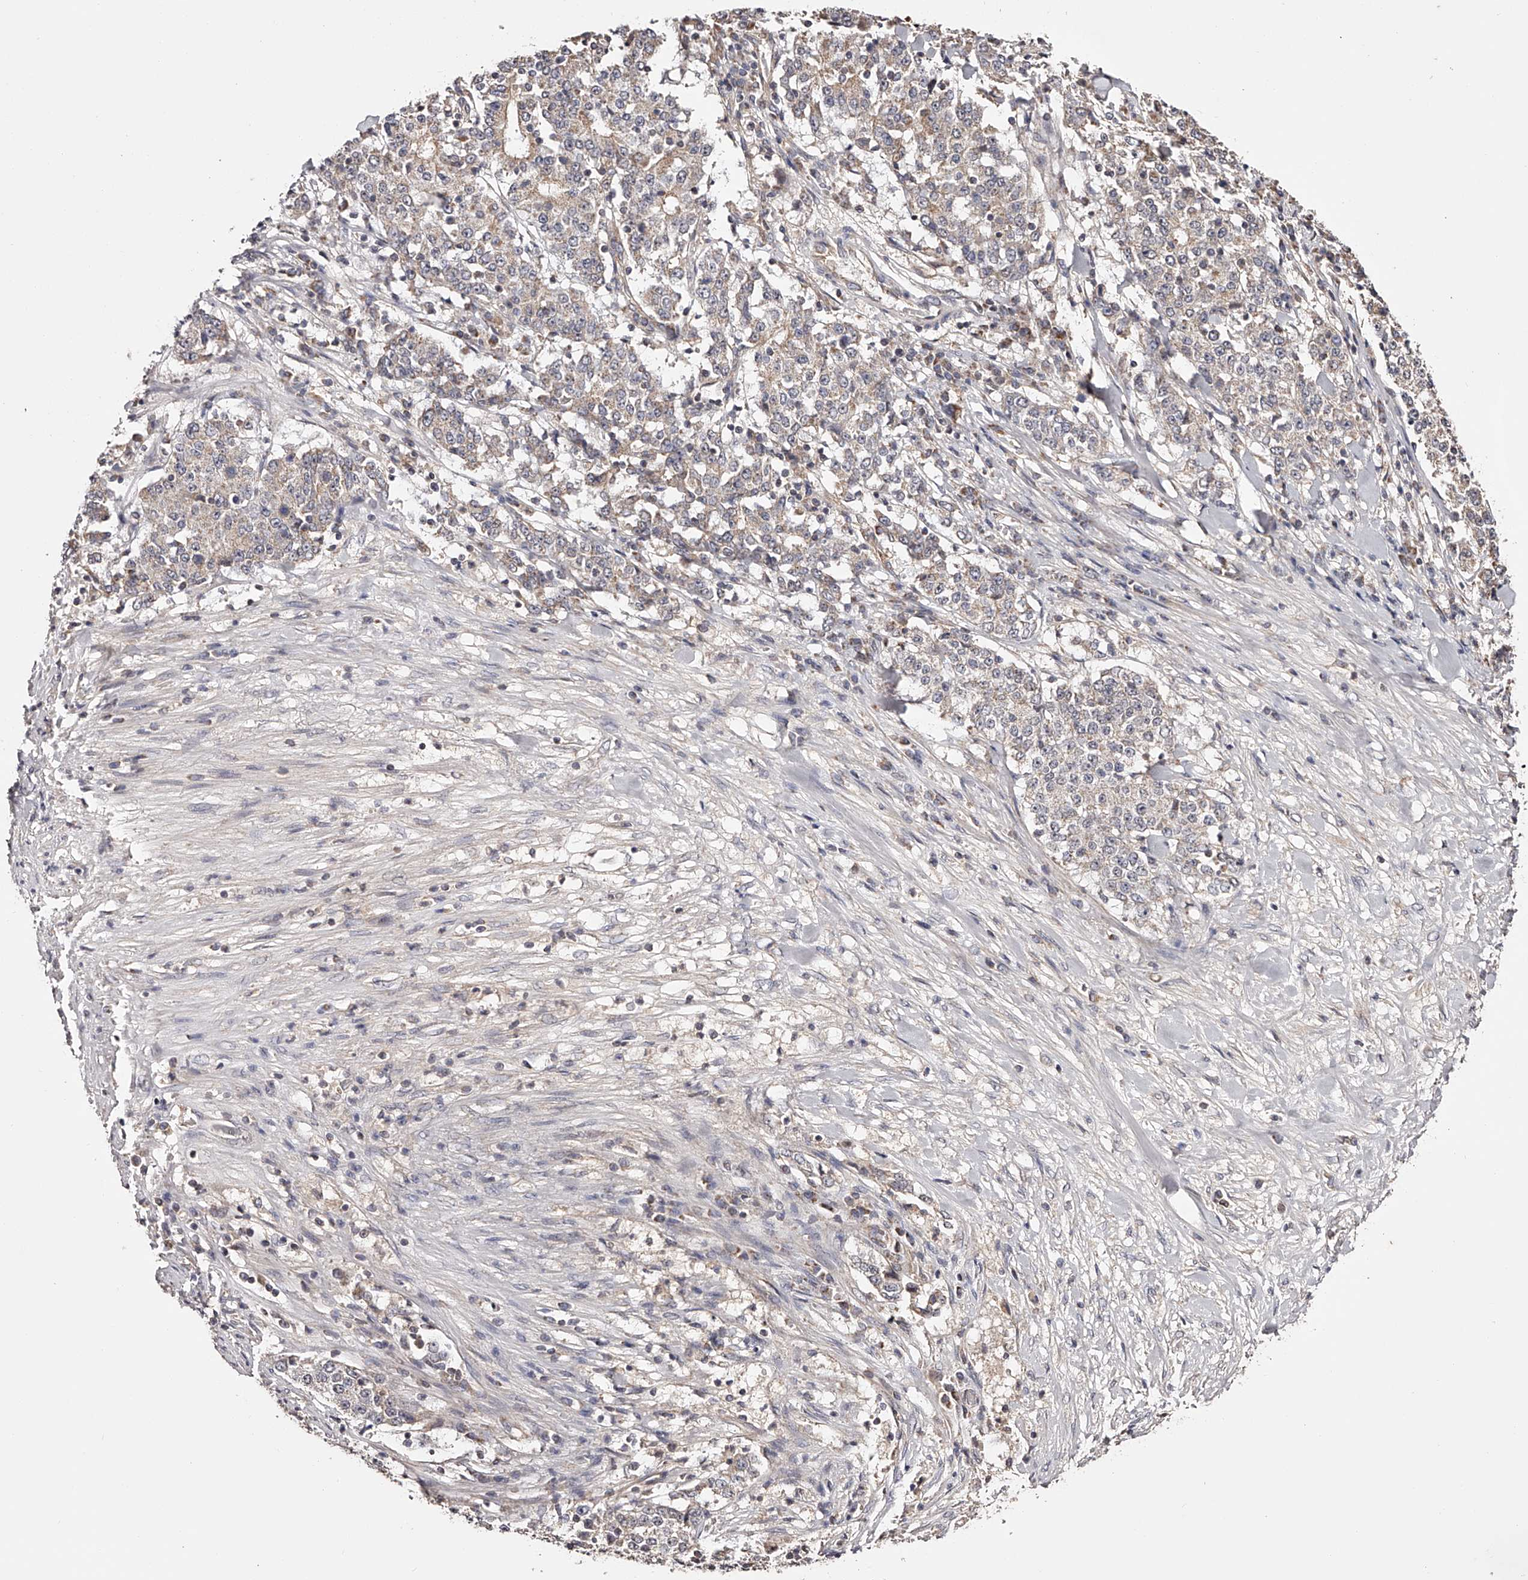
{"staining": {"intensity": "negative", "quantity": "none", "location": "none"}, "tissue": "stomach cancer", "cell_type": "Tumor cells", "image_type": "cancer", "snomed": [{"axis": "morphology", "description": "Adenocarcinoma, NOS"}, {"axis": "topography", "description": "Stomach"}], "caption": "An image of adenocarcinoma (stomach) stained for a protein exhibits no brown staining in tumor cells.", "gene": "USP21", "patient": {"sex": "male", "age": 59}}